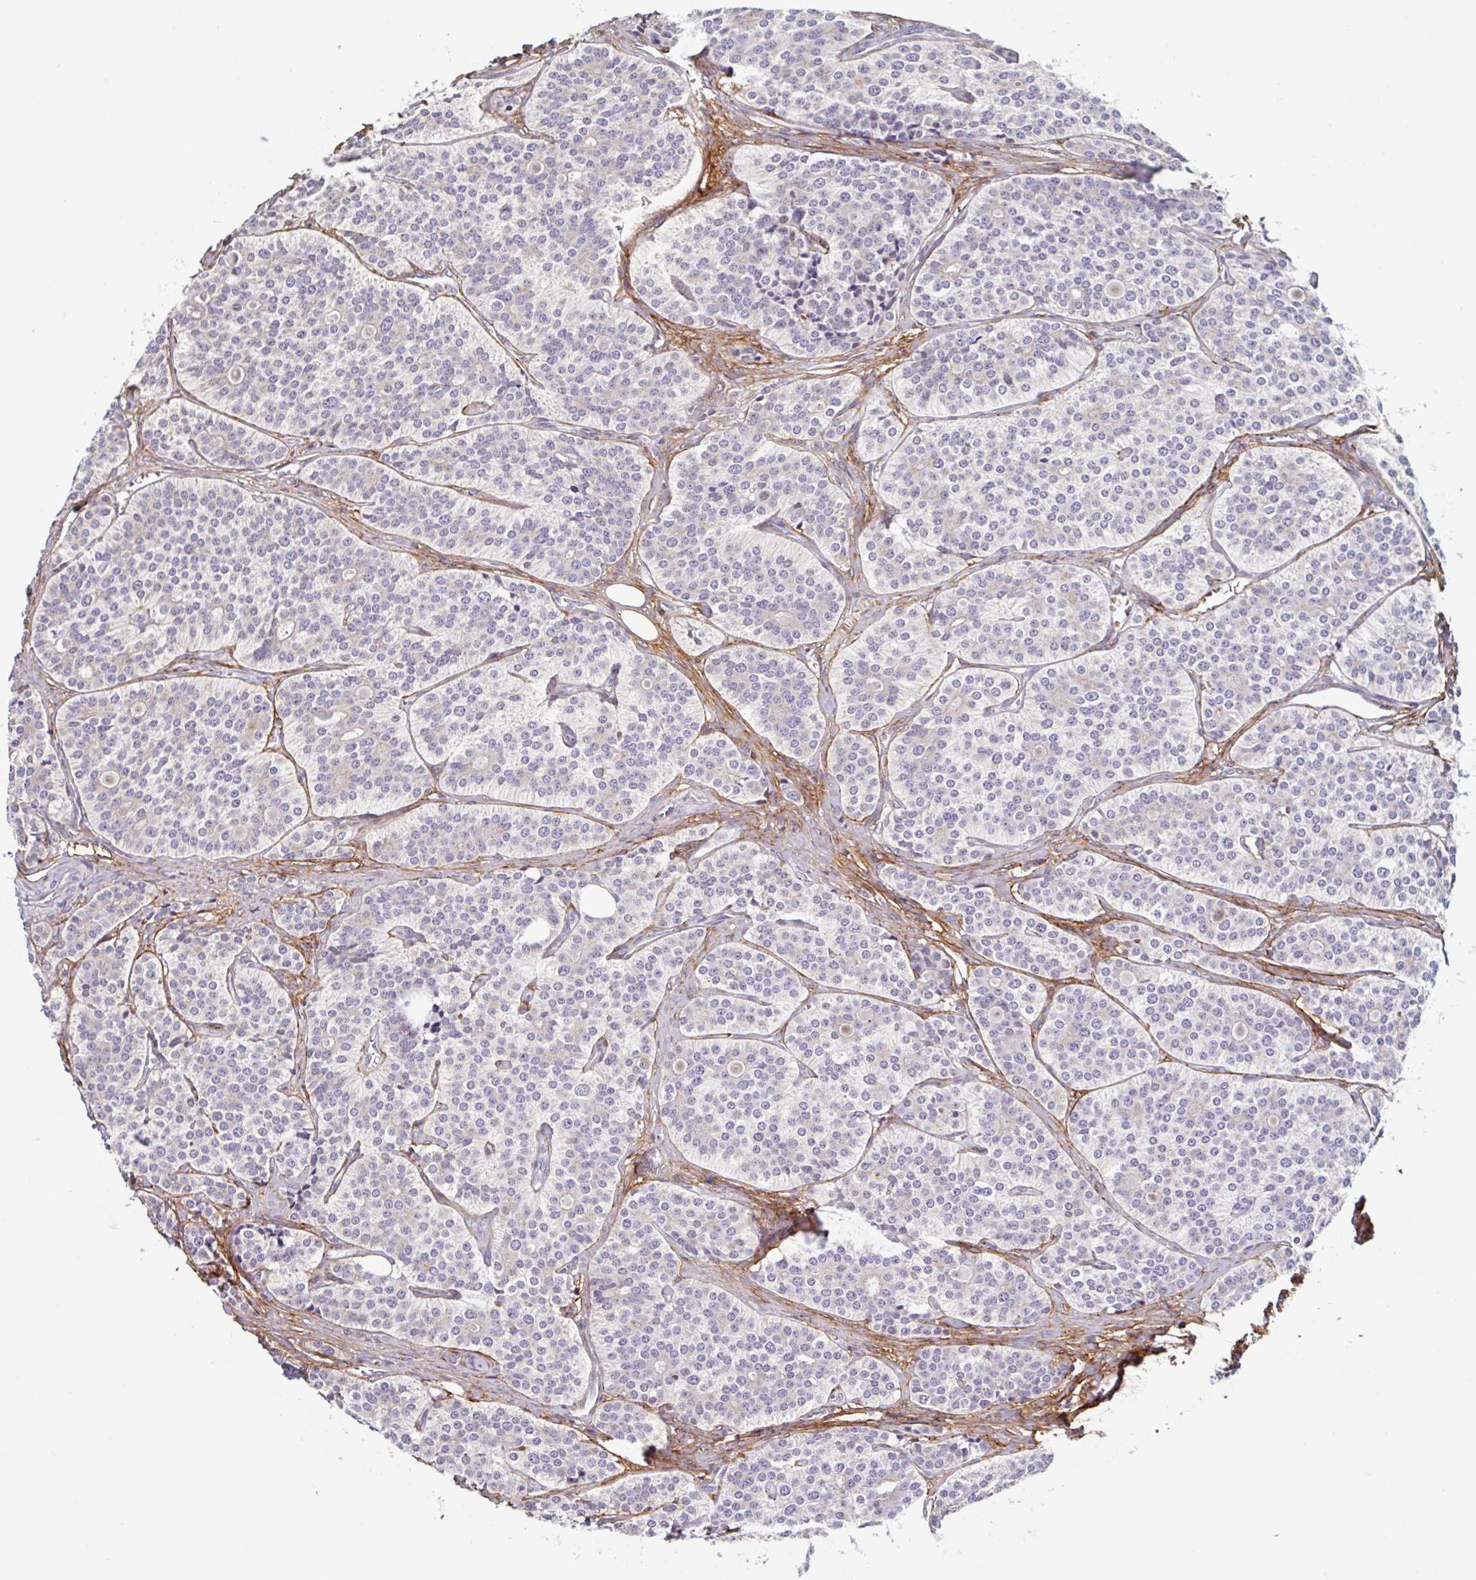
{"staining": {"intensity": "negative", "quantity": "none", "location": "none"}, "tissue": "carcinoid", "cell_type": "Tumor cells", "image_type": "cancer", "snomed": [{"axis": "morphology", "description": "Carcinoid, malignant, NOS"}, {"axis": "topography", "description": "Small intestine"}], "caption": "Tumor cells show no significant protein expression in carcinoid.", "gene": "TMEM119", "patient": {"sex": "male", "age": 63}}